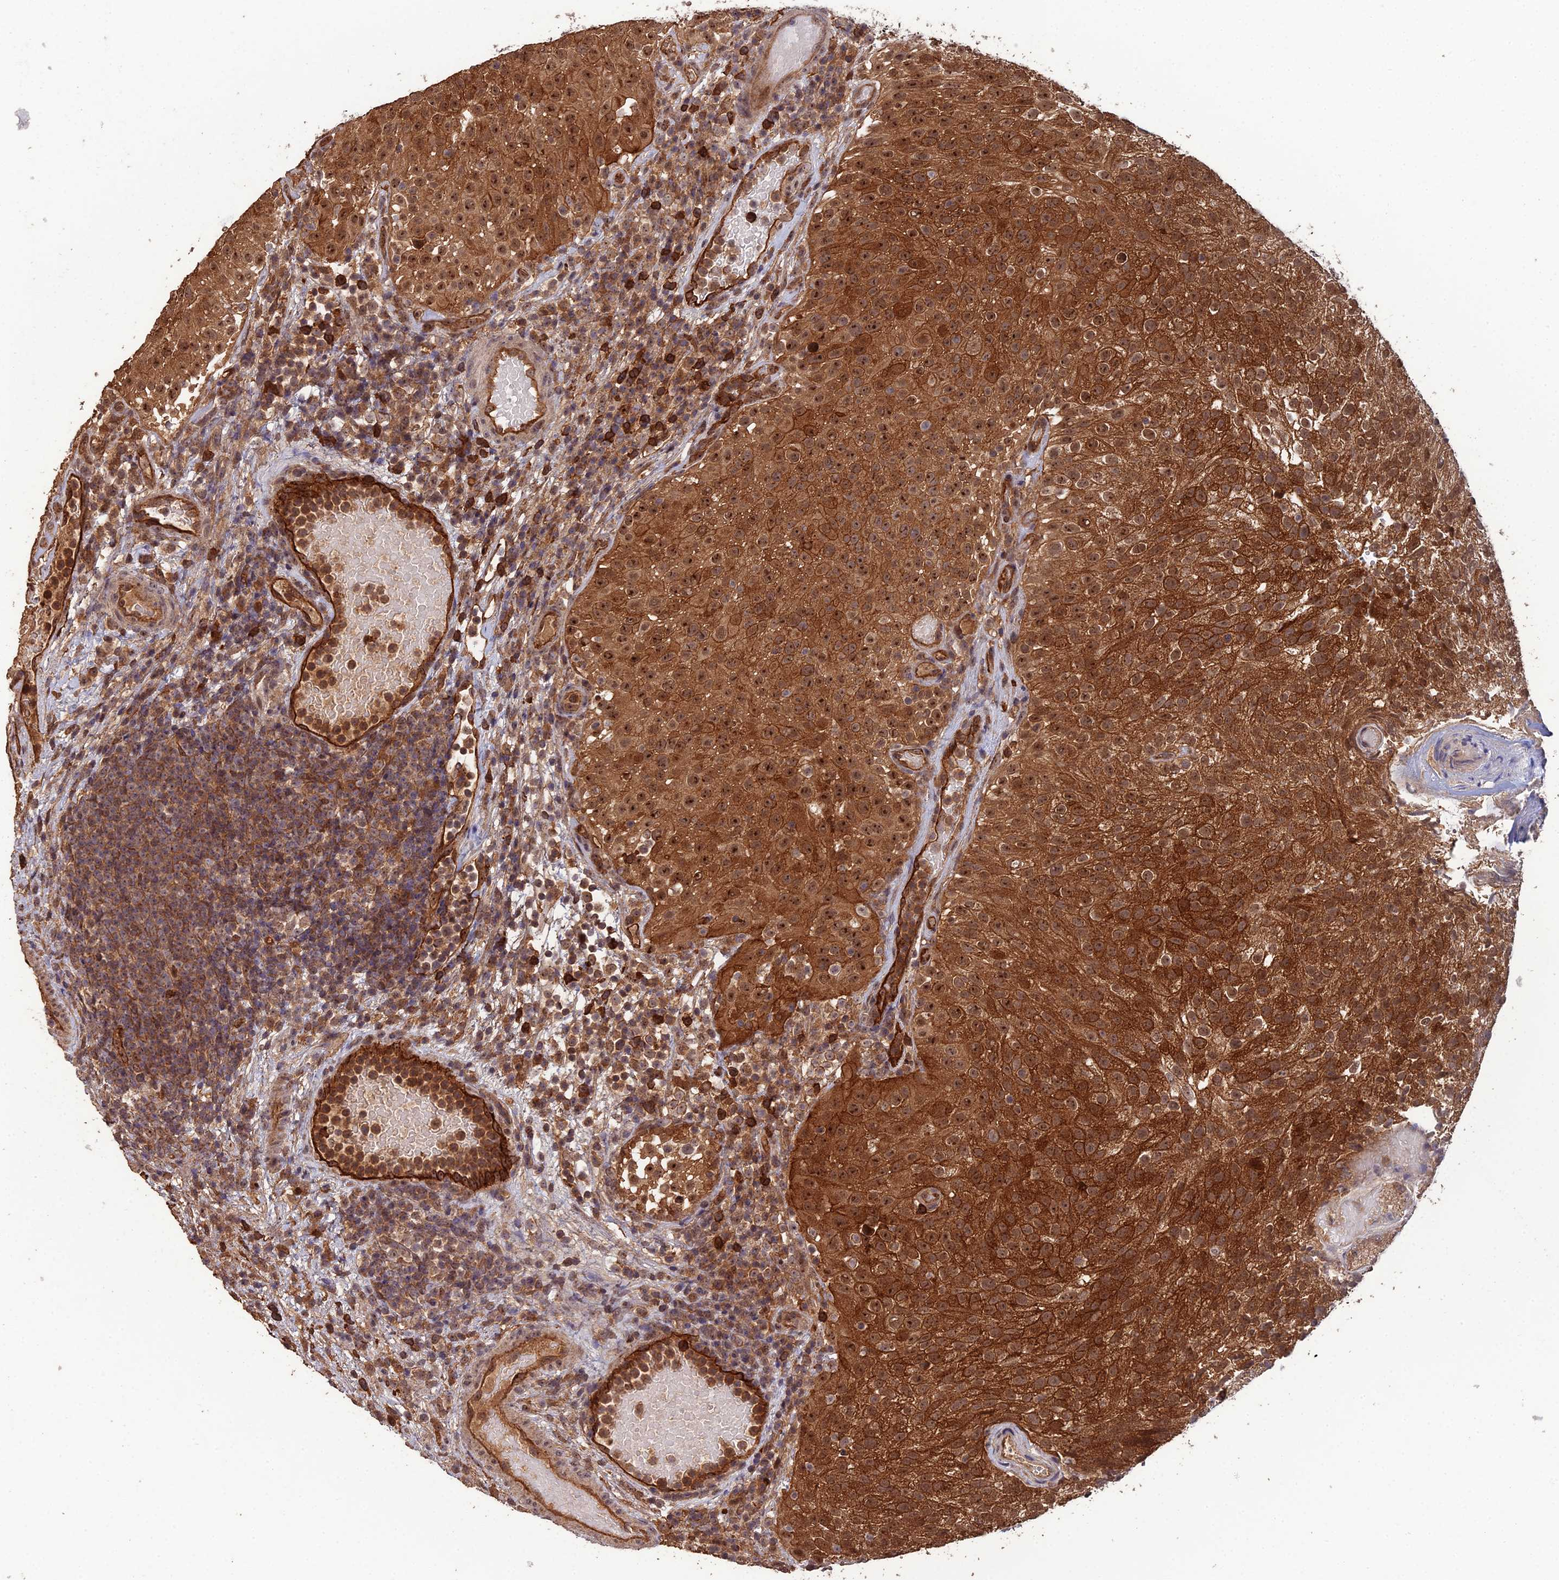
{"staining": {"intensity": "strong", "quantity": ">75%", "location": "cytoplasmic/membranous,nuclear"}, "tissue": "urothelial cancer", "cell_type": "Tumor cells", "image_type": "cancer", "snomed": [{"axis": "morphology", "description": "Urothelial carcinoma, Low grade"}, {"axis": "topography", "description": "Urinary bladder"}], "caption": "Tumor cells show high levels of strong cytoplasmic/membranous and nuclear staining in about >75% of cells in human low-grade urothelial carcinoma. (brown staining indicates protein expression, while blue staining denotes nuclei).", "gene": "RALGAPA2", "patient": {"sex": "male", "age": 78}}